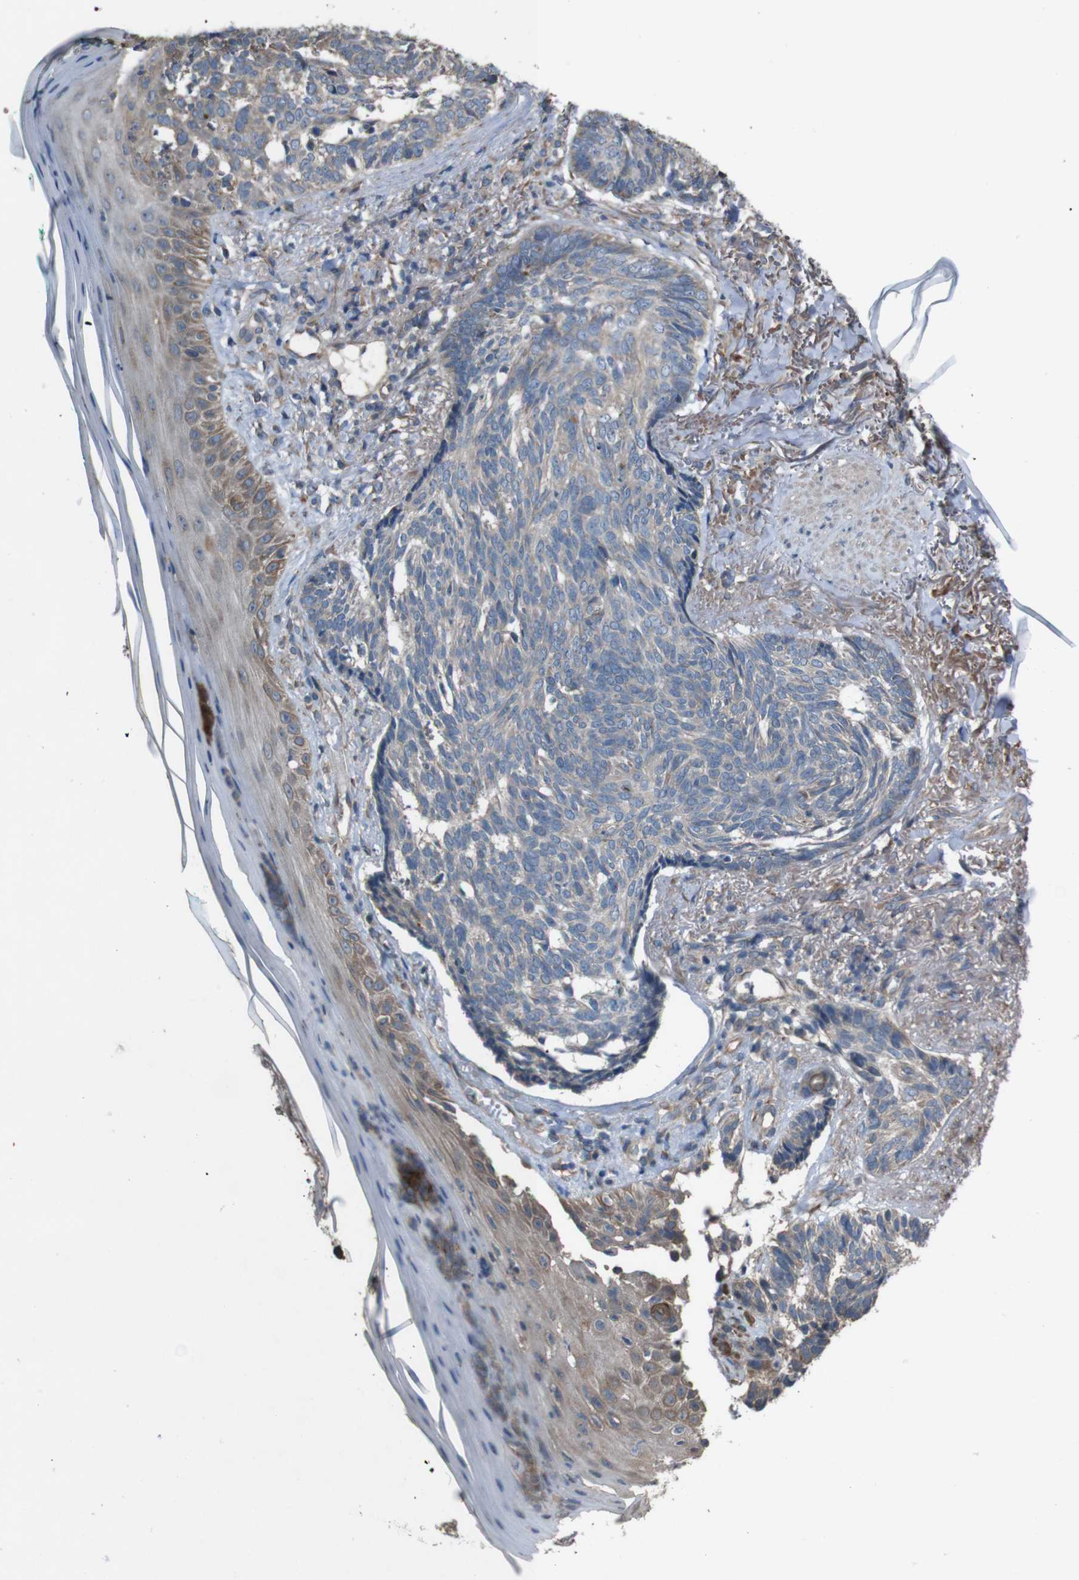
{"staining": {"intensity": "weak", "quantity": "25%-75%", "location": "cytoplasmic/membranous"}, "tissue": "skin cancer", "cell_type": "Tumor cells", "image_type": "cancer", "snomed": [{"axis": "morphology", "description": "Basal cell carcinoma"}, {"axis": "topography", "description": "Skin"}], "caption": "This is a photomicrograph of IHC staining of skin cancer, which shows weak staining in the cytoplasmic/membranous of tumor cells.", "gene": "NAALADL2", "patient": {"sex": "male", "age": 43}}